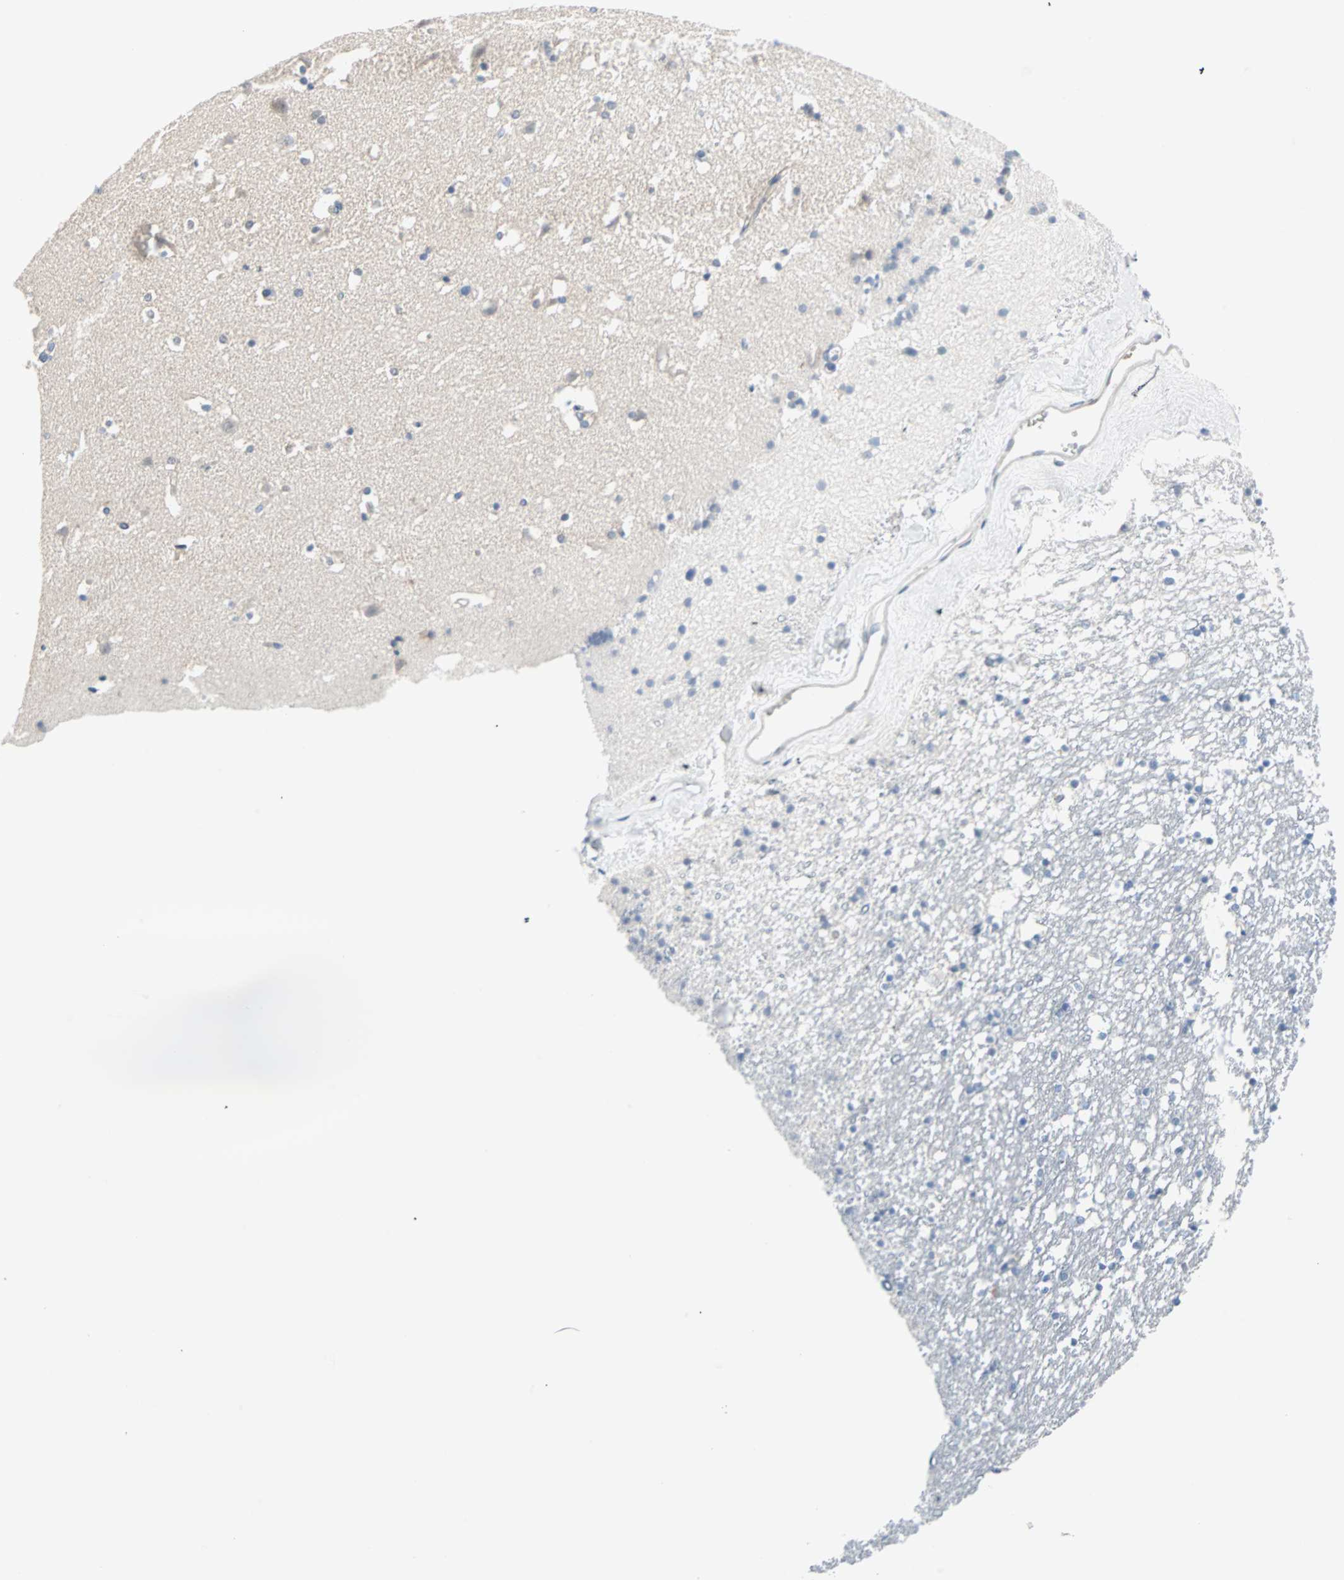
{"staining": {"intensity": "negative", "quantity": "none", "location": "none"}, "tissue": "caudate", "cell_type": "Glial cells", "image_type": "normal", "snomed": [{"axis": "morphology", "description": "Normal tissue, NOS"}, {"axis": "topography", "description": "Lateral ventricle wall"}], "caption": "This is an immunohistochemistry (IHC) micrograph of unremarkable human caudate. There is no staining in glial cells.", "gene": "CASP3", "patient": {"sex": "male", "age": 45}}